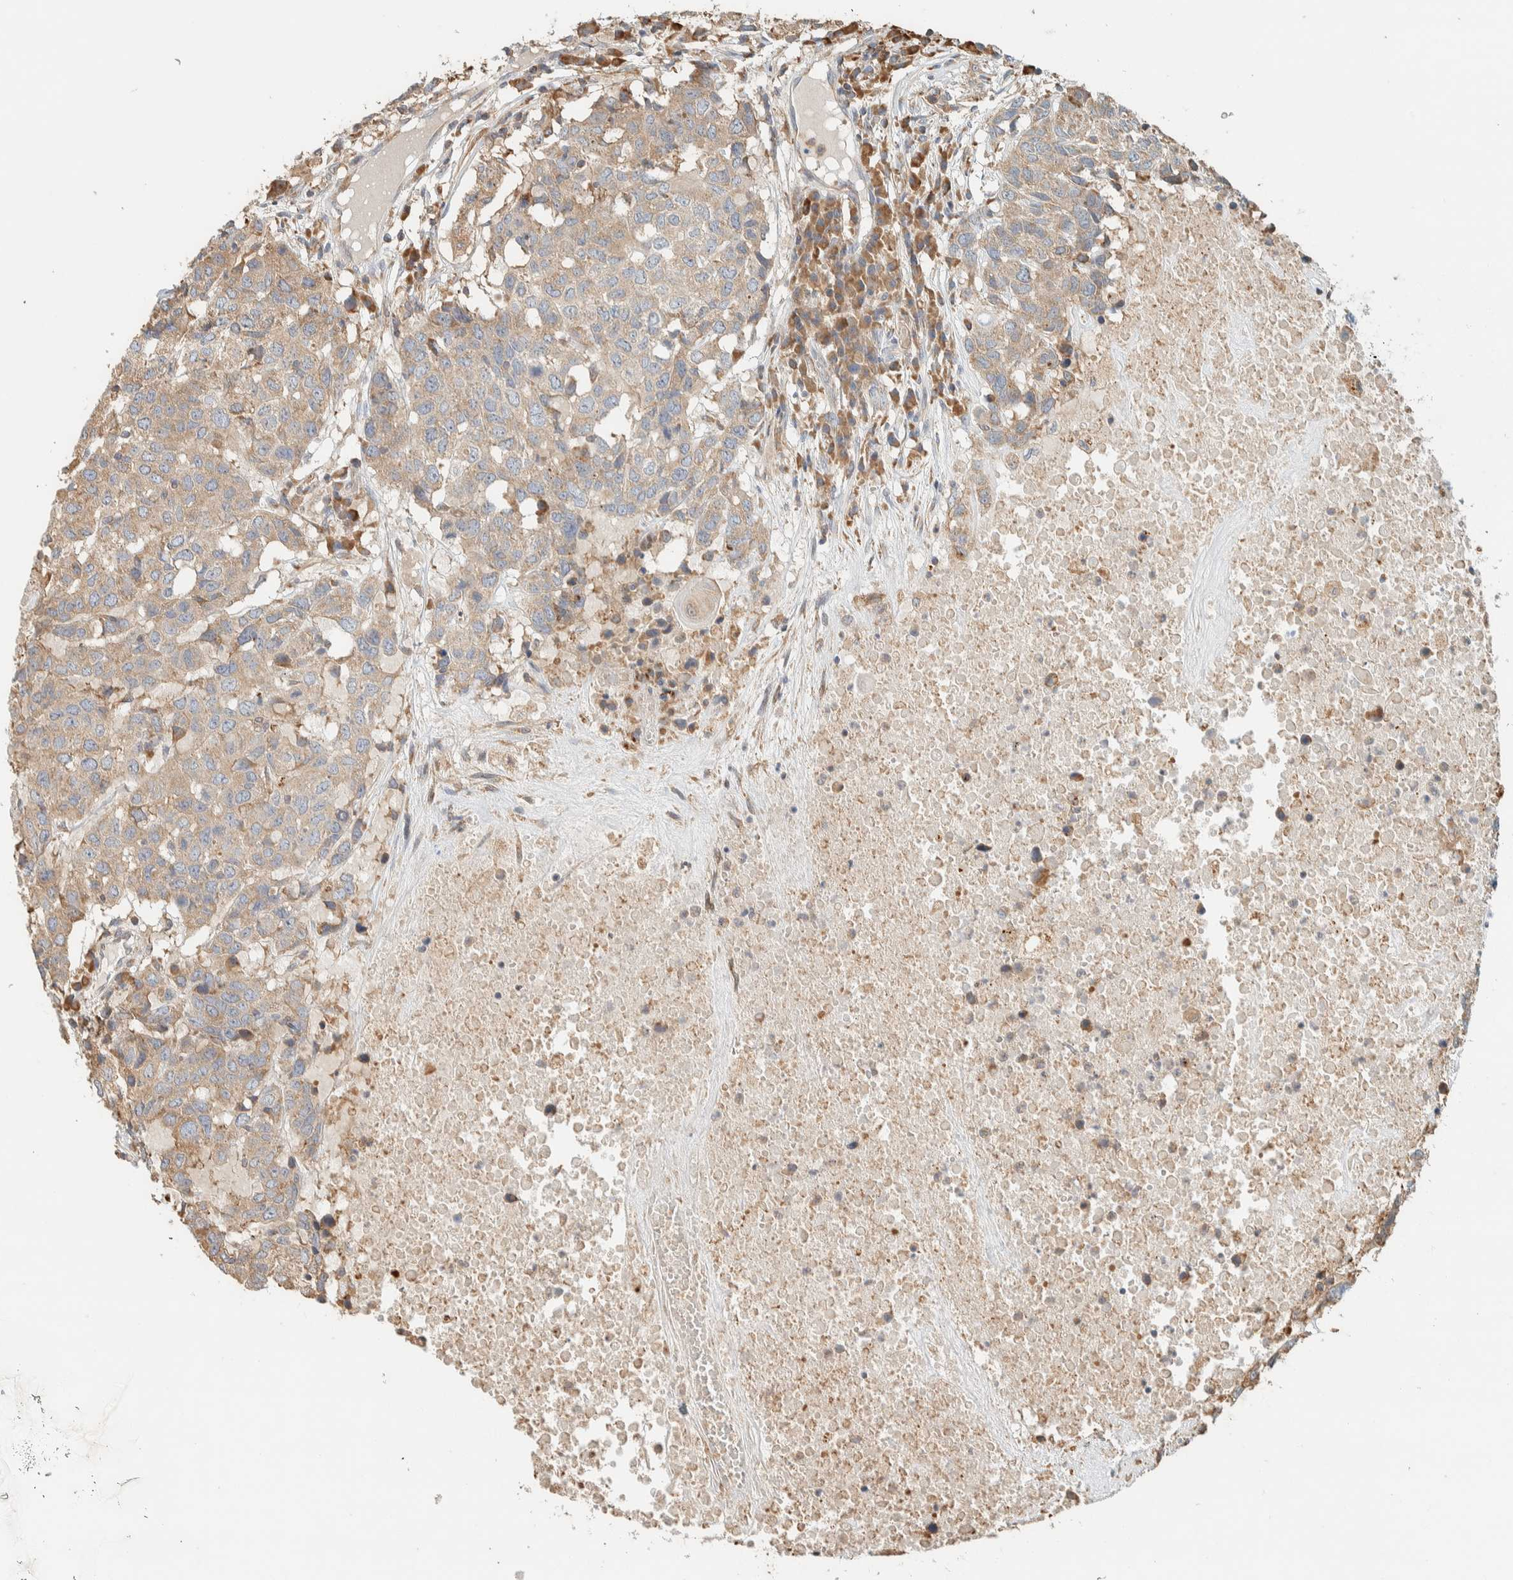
{"staining": {"intensity": "weak", "quantity": ">75%", "location": "cytoplasmic/membranous"}, "tissue": "head and neck cancer", "cell_type": "Tumor cells", "image_type": "cancer", "snomed": [{"axis": "morphology", "description": "Squamous cell carcinoma, NOS"}, {"axis": "topography", "description": "Head-Neck"}], "caption": "Head and neck cancer (squamous cell carcinoma) stained with DAB immunohistochemistry reveals low levels of weak cytoplasmic/membranous expression in approximately >75% of tumor cells. Nuclei are stained in blue.", "gene": "RAB11FIP1", "patient": {"sex": "male", "age": 66}}